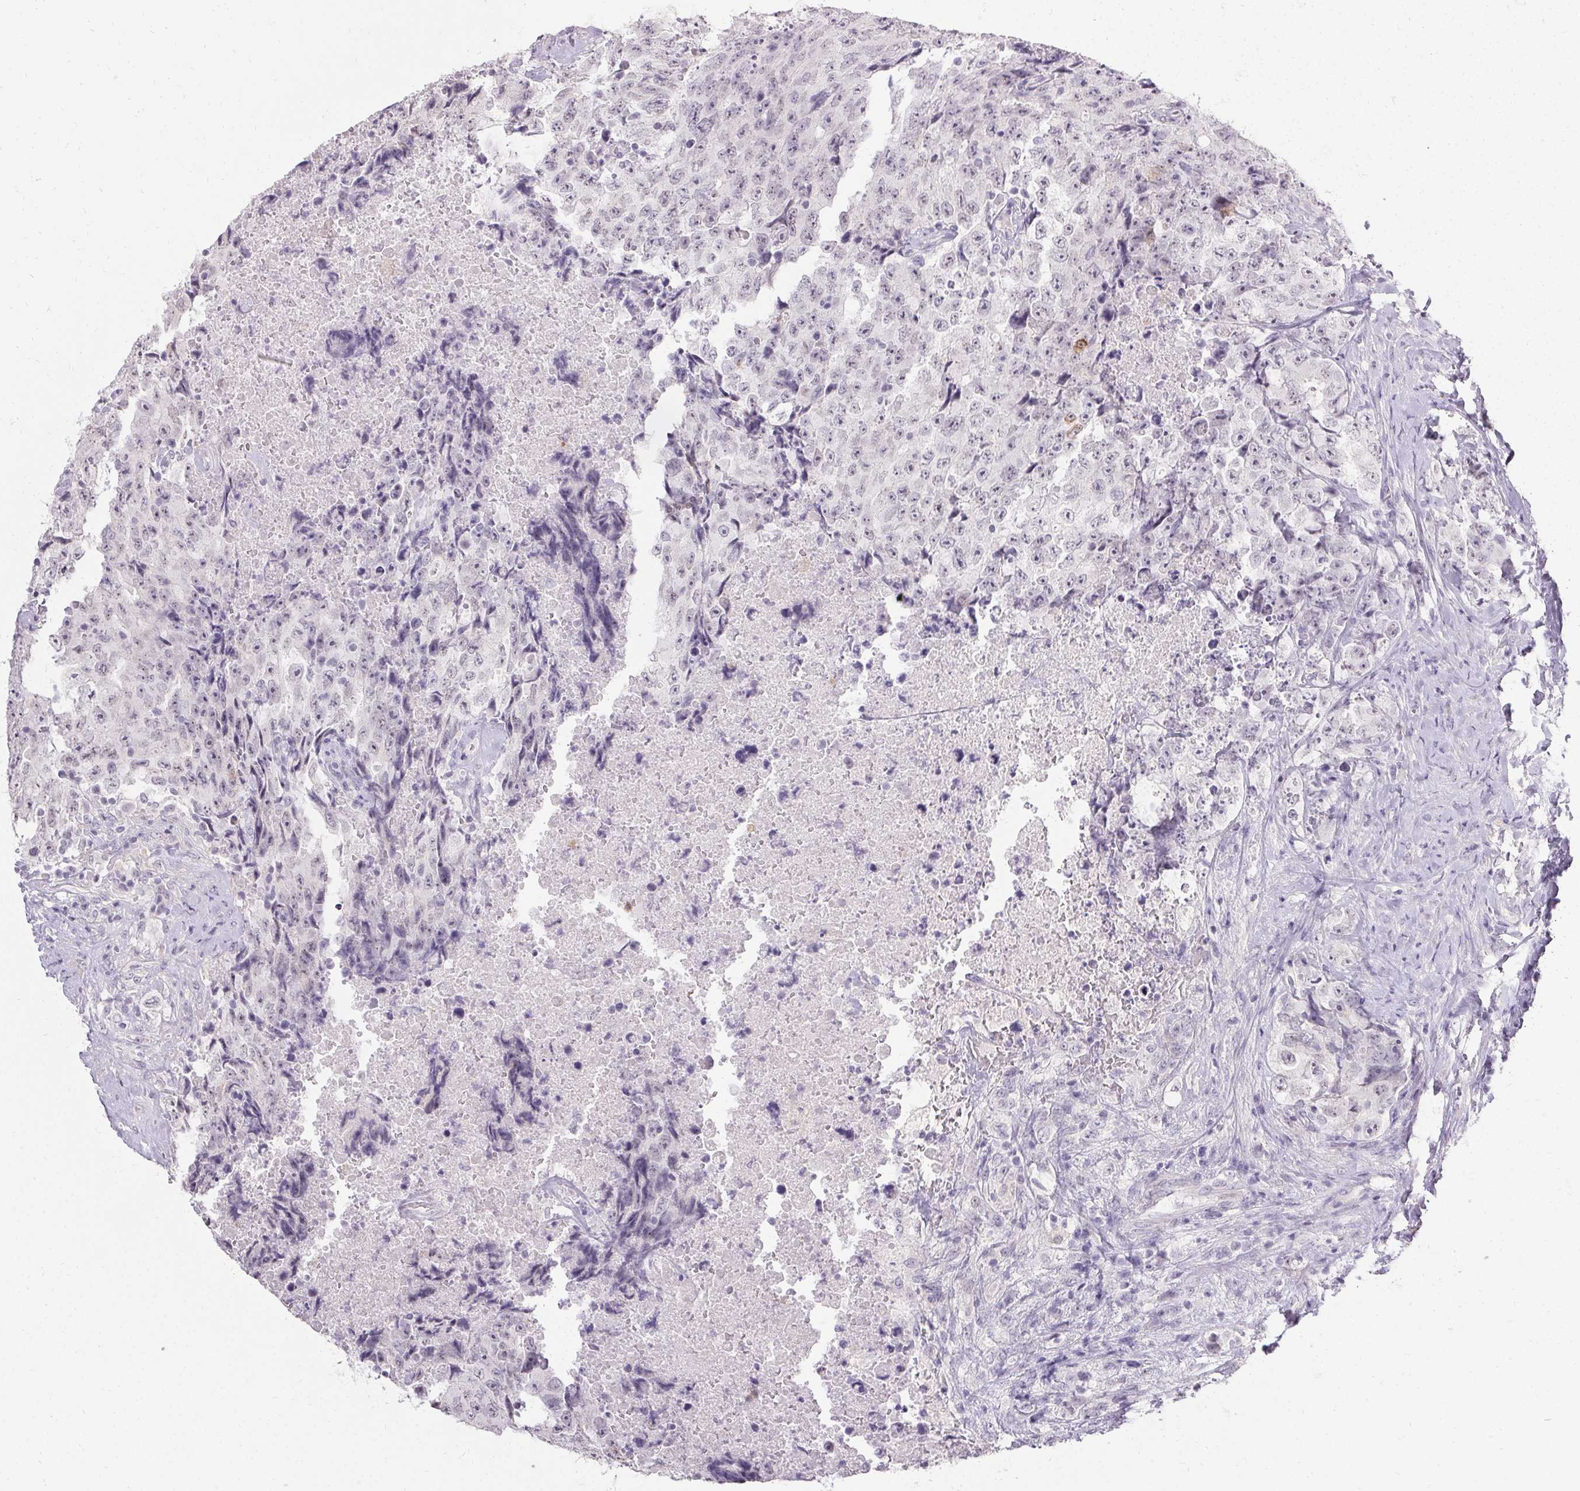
{"staining": {"intensity": "negative", "quantity": "none", "location": "none"}, "tissue": "testis cancer", "cell_type": "Tumor cells", "image_type": "cancer", "snomed": [{"axis": "morphology", "description": "Carcinoma, Embryonal, NOS"}, {"axis": "topography", "description": "Testis"}], "caption": "Immunohistochemistry of embryonal carcinoma (testis) shows no positivity in tumor cells. (DAB (3,3'-diaminobenzidine) immunohistochemistry (IHC) visualized using brightfield microscopy, high magnification).", "gene": "PMEL", "patient": {"sex": "male", "age": 24}}